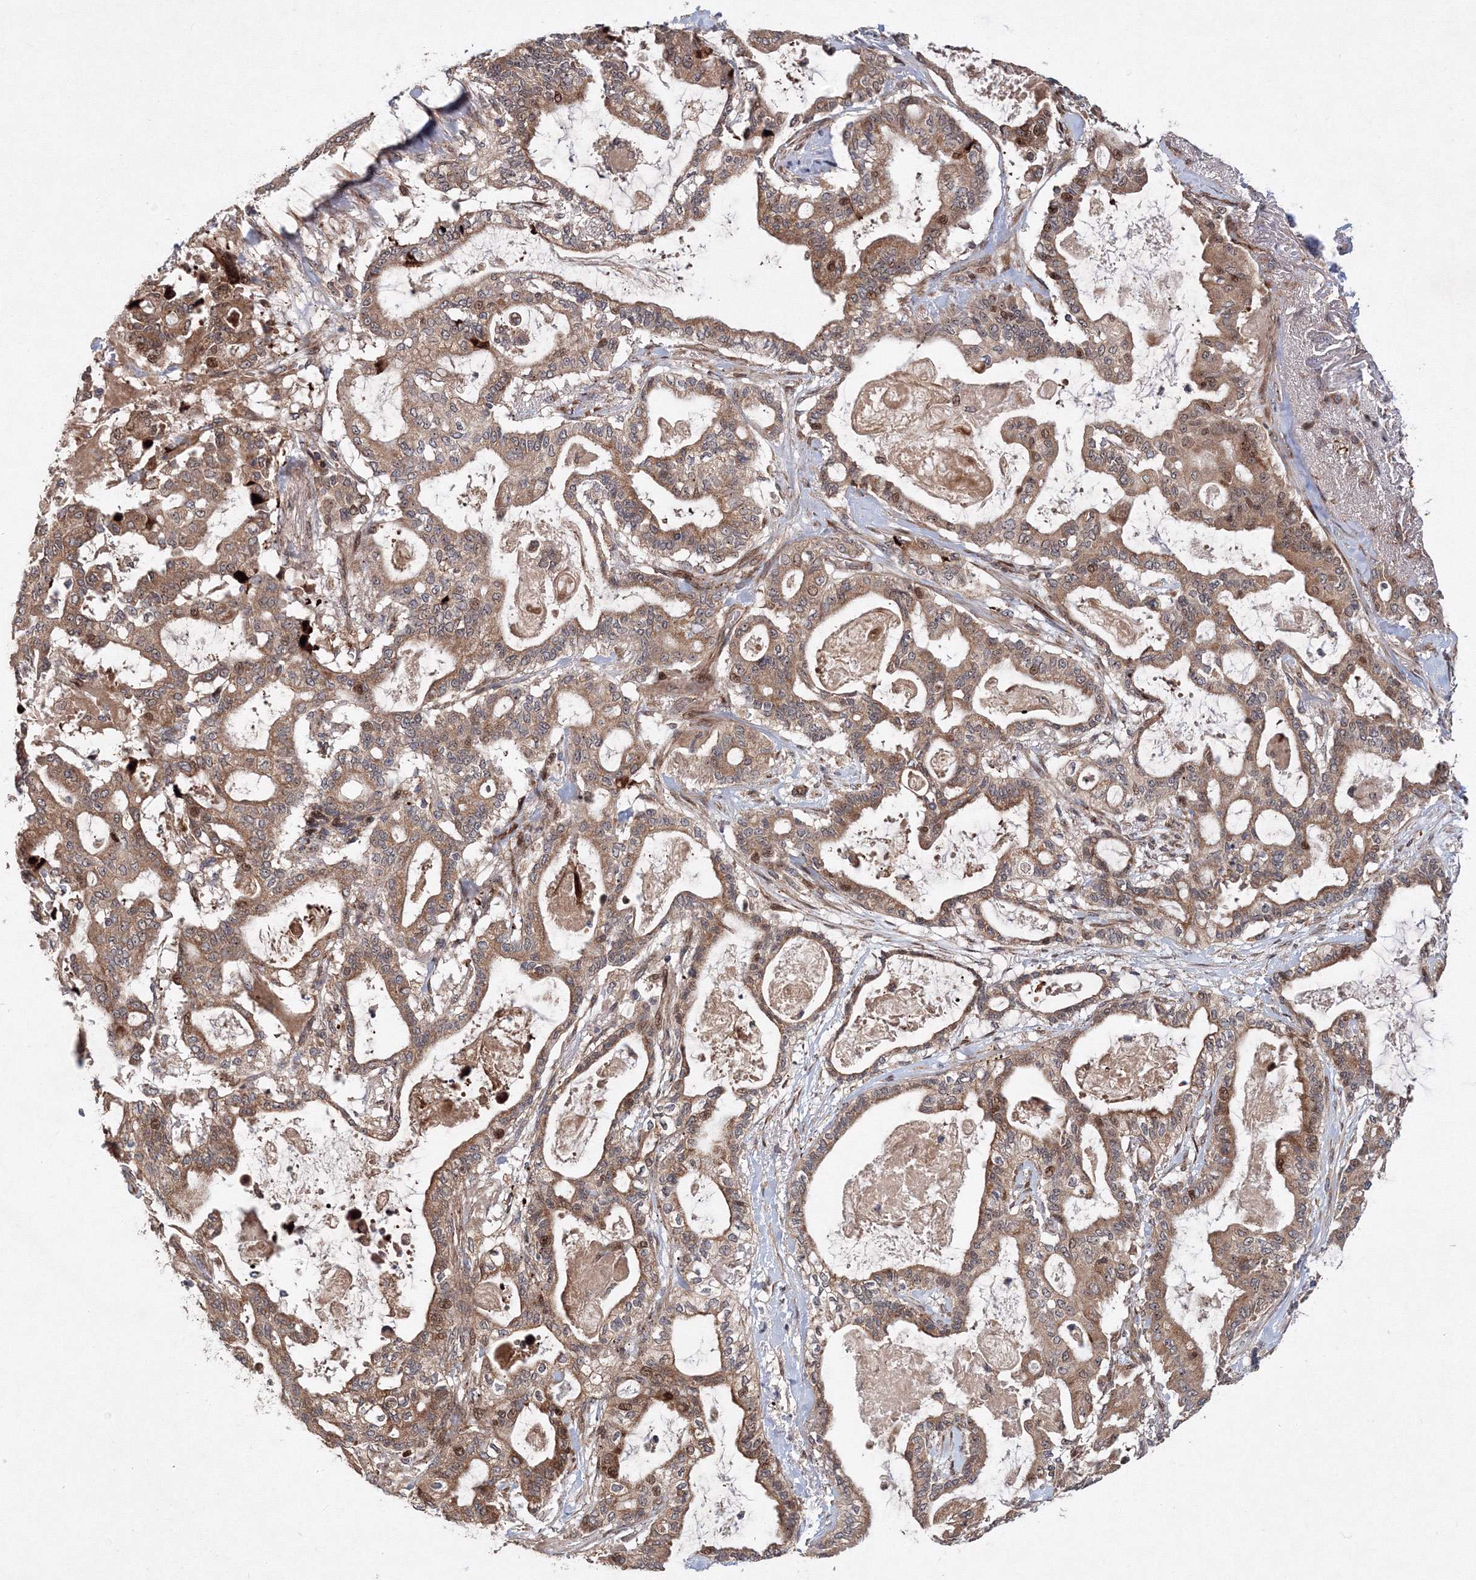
{"staining": {"intensity": "moderate", "quantity": ">75%", "location": "cytoplasmic/membranous,nuclear"}, "tissue": "pancreatic cancer", "cell_type": "Tumor cells", "image_type": "cancer", "snomed": [{"axis": "morphology", "description": "Adenocarcinoma, NOS"}, {"axis": "topography", "description": "Pancreas"}], "caption": "Pancreatic adenocarcinoma stained for a protein demonstrates moderate cytoplasmic/membranous and nuclear positivity in tumor cells.", "gene": "ANKAR", "patient": {"sex": "male", "age": 63}}